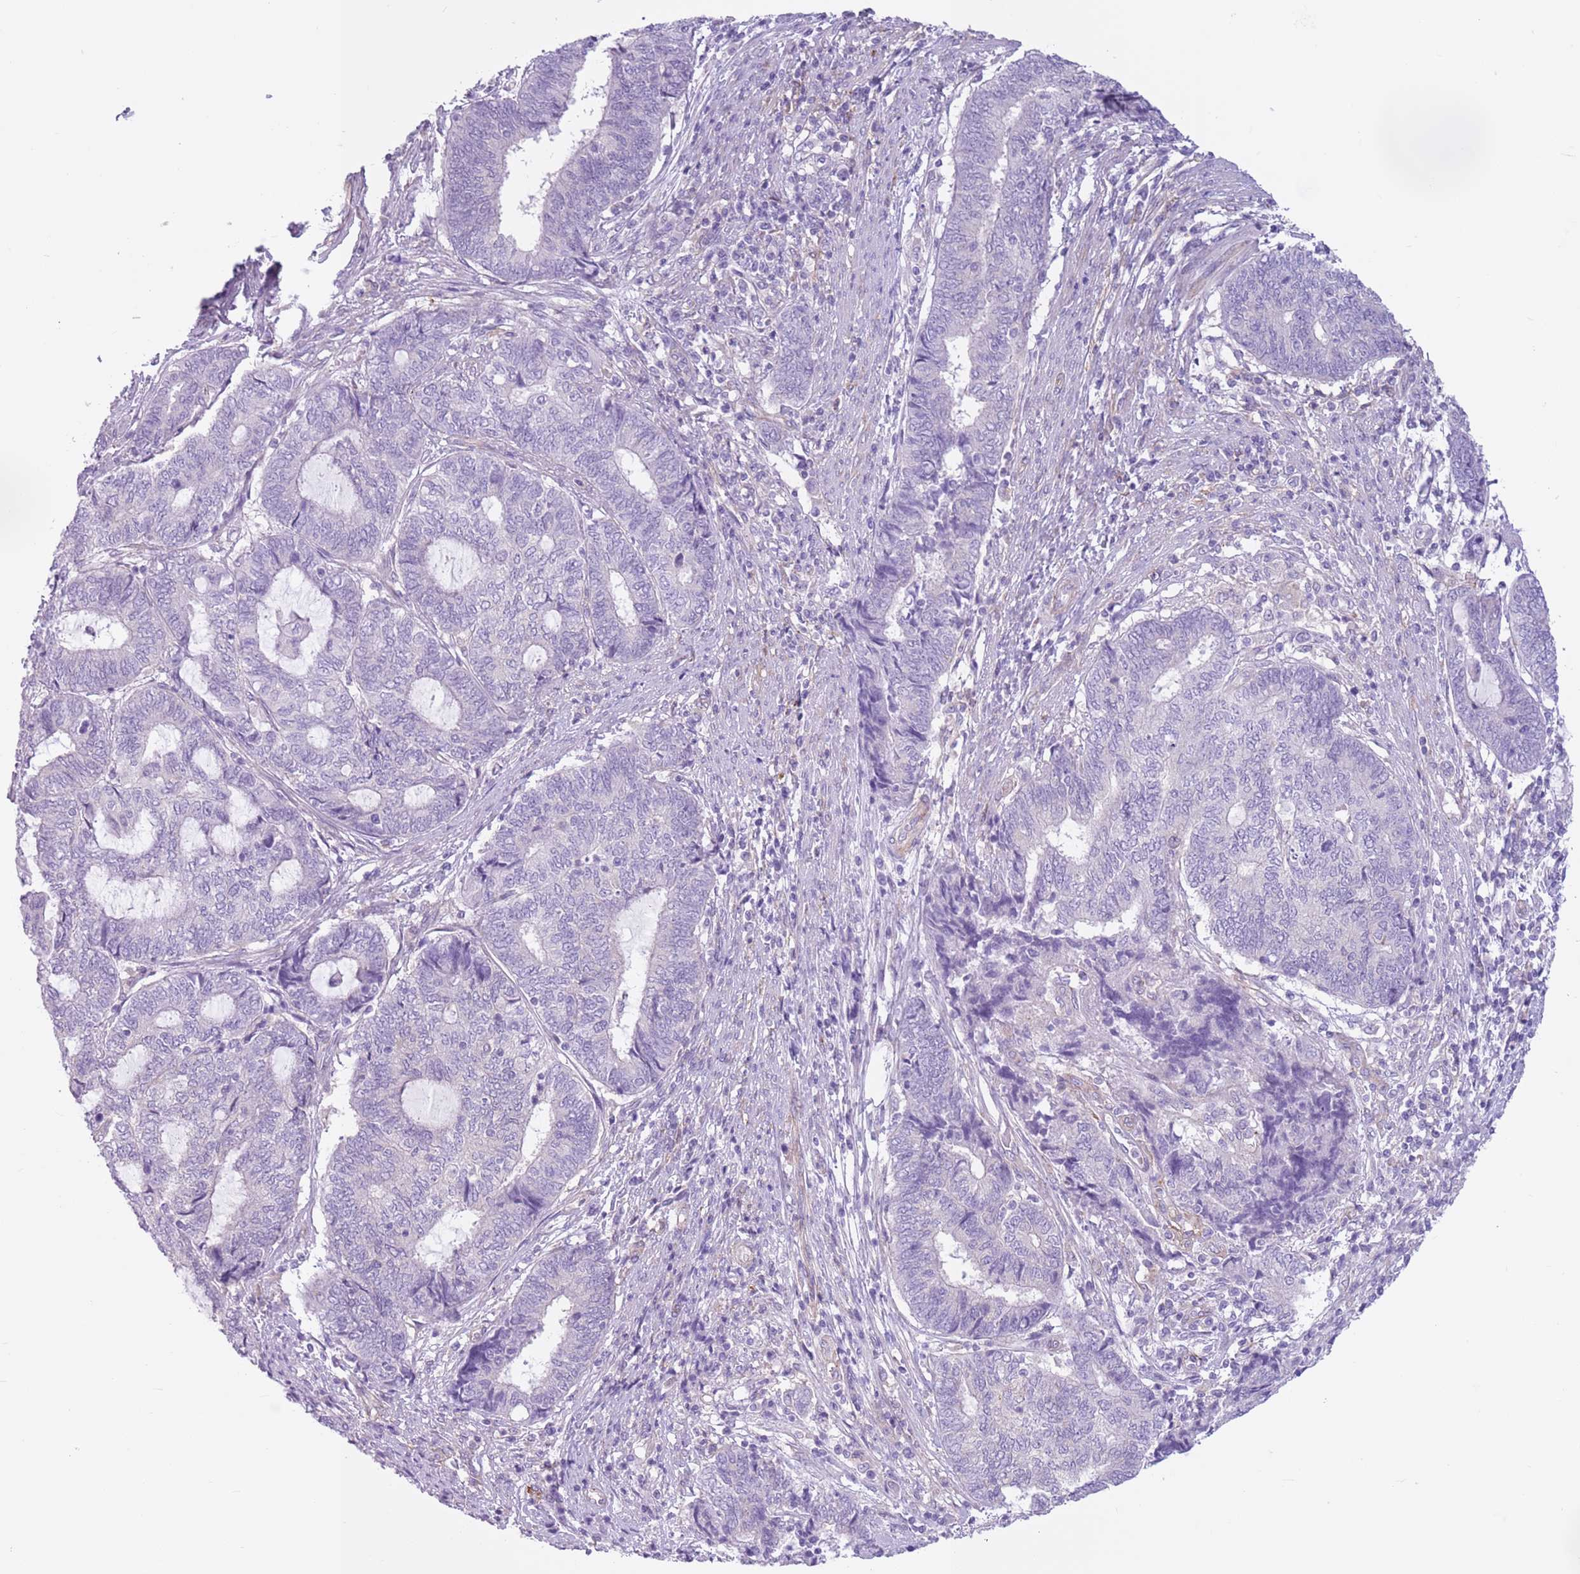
{"staining": {"intensity": "negative", "quantity": "none", "location": "none"}, "tissue": "endometrial cancer", "cell_type": "Tumor cells", "image_type": "cancer", "snomed": [{"axis": "morphology", "description": "Adenocarcinoma, NOS"}, {"axis": "topography", "description": "Uterus"}, {"axis": "topography", "description": "Endometrium"}], "caption": "High magnification brightfield microscopy of endometrial adenocarcinoma stained with DAB (brown) and counterstained with hematoxylin (blue): tumor cells show no significant staining.", "gene": "SNX6", "patient": {"sex": "female", "age": 70}}